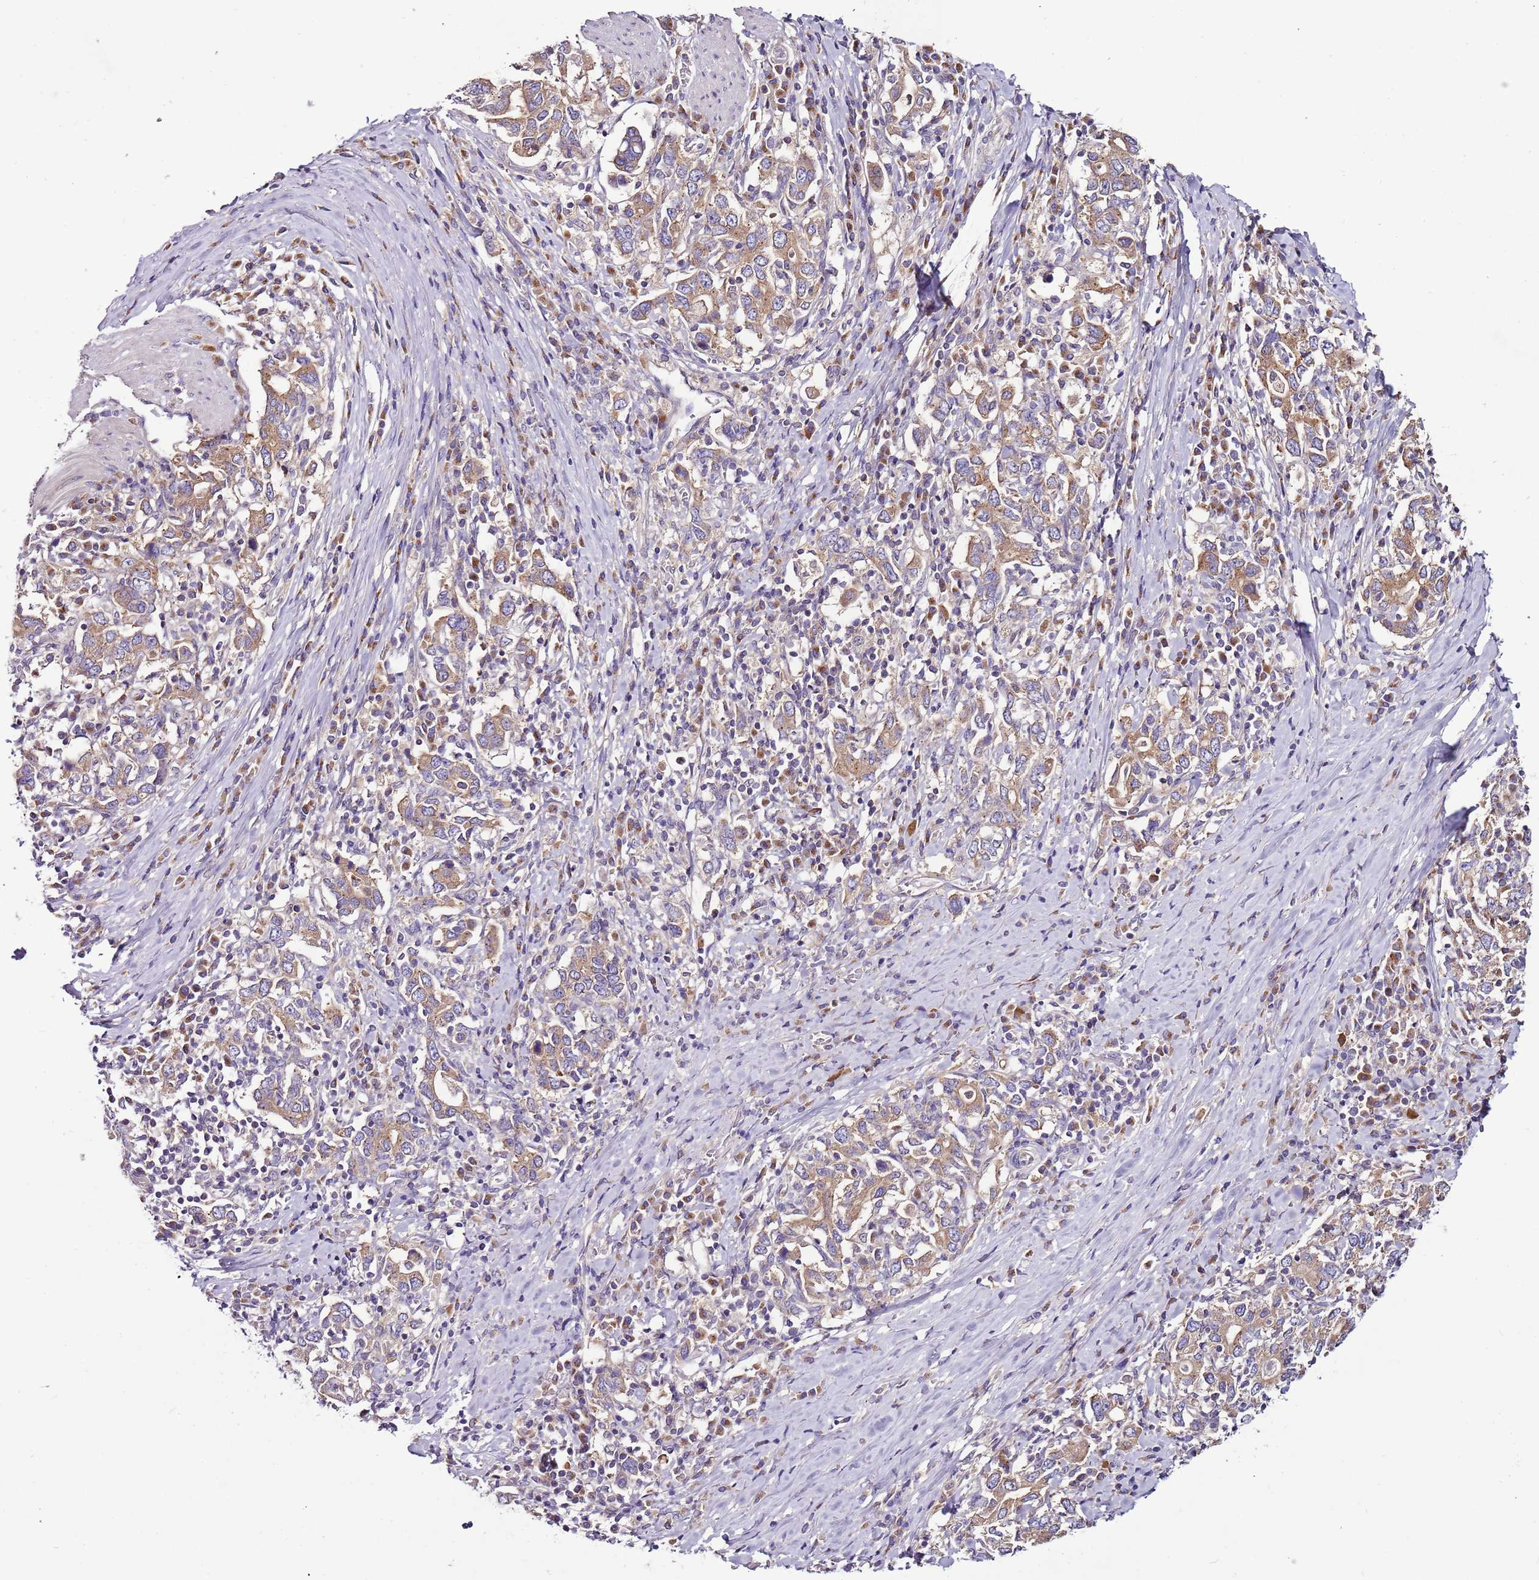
{"staining": {"intensity": "moderate", "quantity": ">75%", "location": "cytoplasmic/membranous"}, "tissue": "stomach cancer", "cell_type": "Tumor cells", "image_type": "cancer", "snomed": [{"axis": "morphology", "description": "Adenocarcinoma, NOS"}, {"axis": "topography", "description": "Stomach, upper"}, {"axis": "topography", "description": "Stomach"}], "caption": "DAB (3,3'-diaminobenzidine) immunohistochemical staining of stomach cancer demonstrates moderate cytoplasmic/membranous protein staining in approximately >75% of tumor cells.", "gene": "FAM20A", "patient": {"sex": "male", "age": 62}}